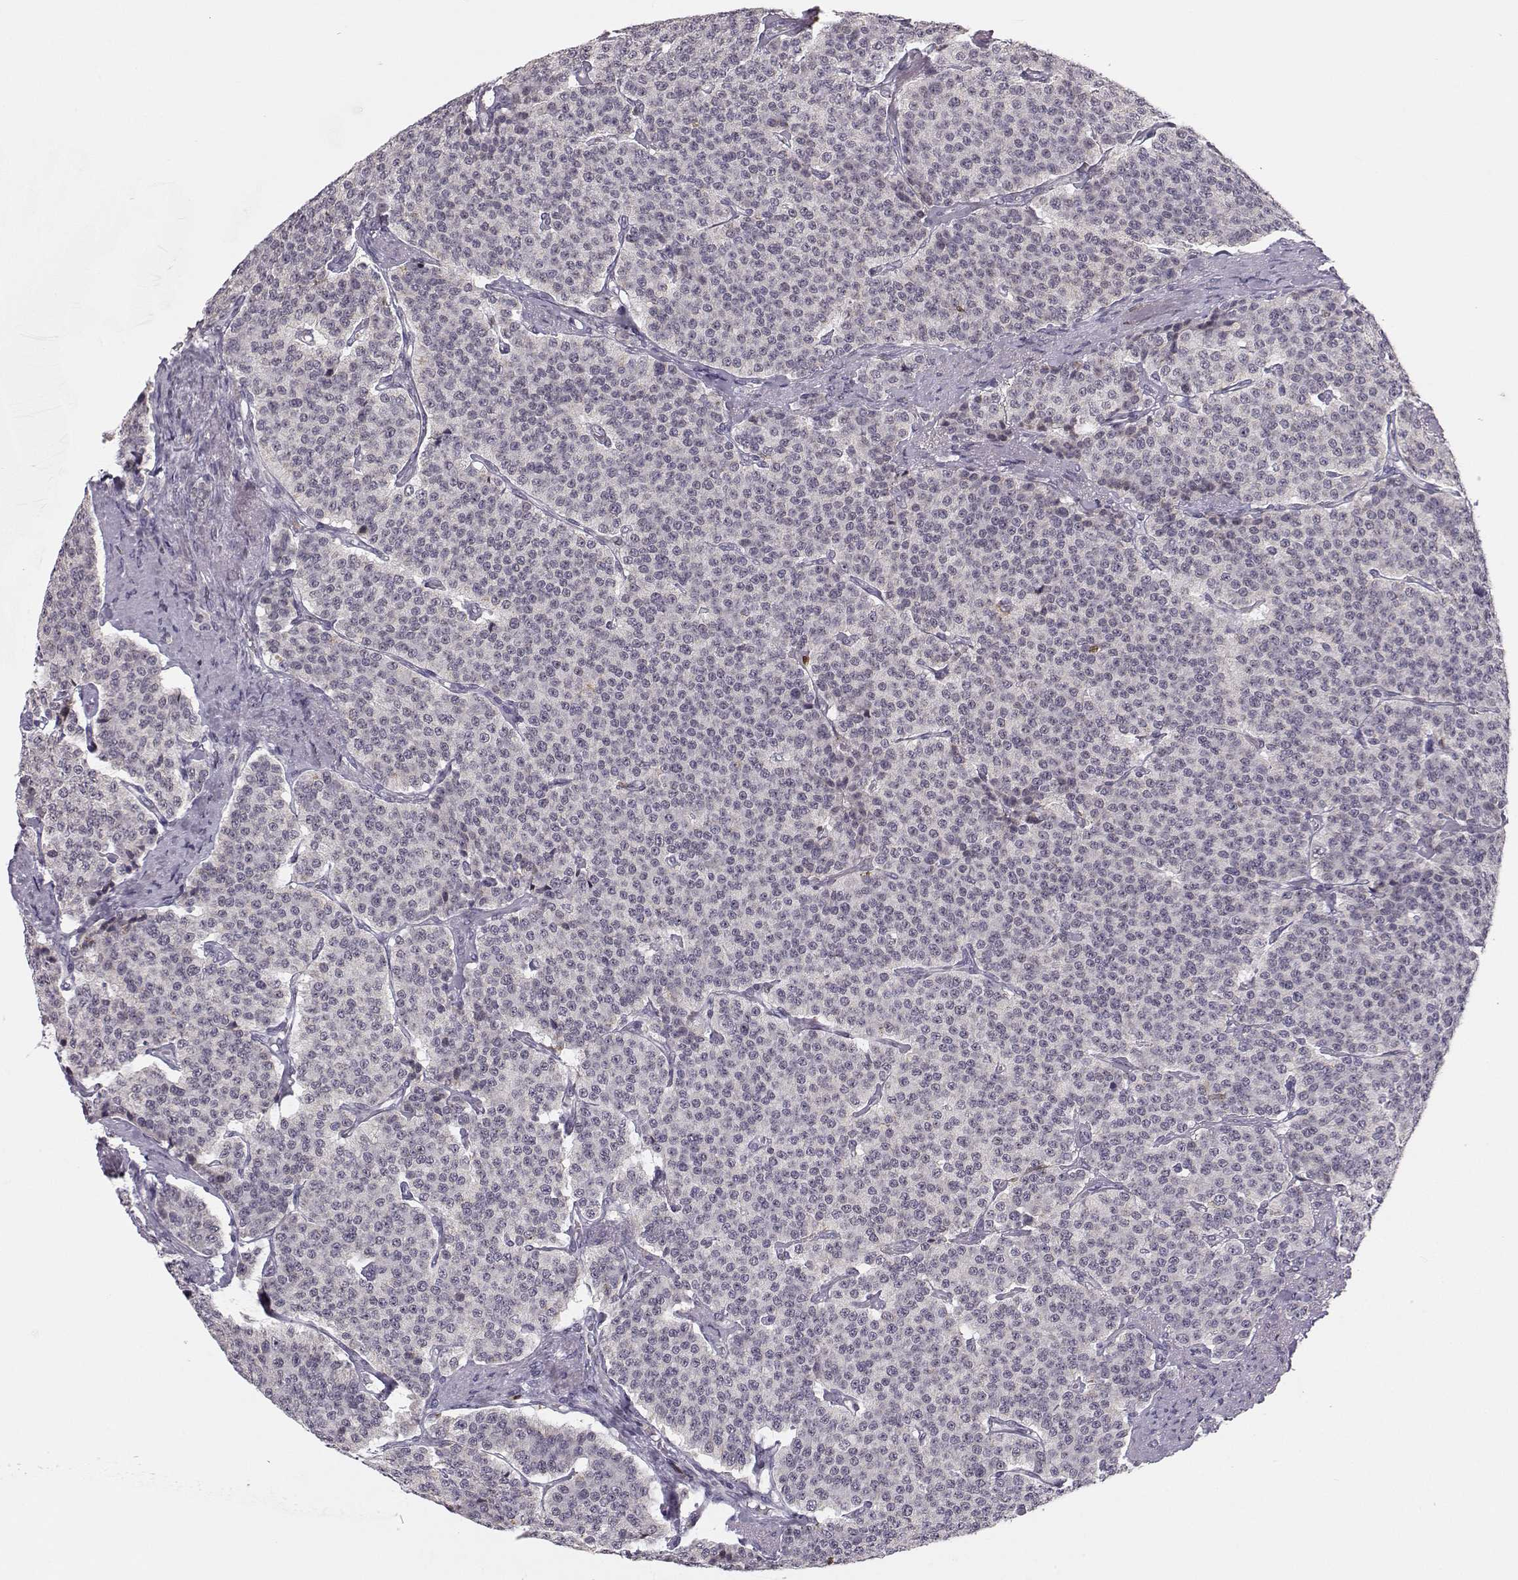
{"staining": {"intensity": "negative", "quantity": "none", "location": "none"}, "tissue": "carcinoid", "cell_type": "Tumor cells", "image_type": "cancer", "snomed": [{"axis": "morphology", "description": "Carcinoid, malignant, NOS"}, {"axis": "topography", "description": "Small intestine"}], "caption": "Human malignant carcinoid stained for a protein using immunohistochemistry (IHC) shows no expression in tumor cells.", "gene": "HTR7", "patient": {"sex": "female", "age": 58}}